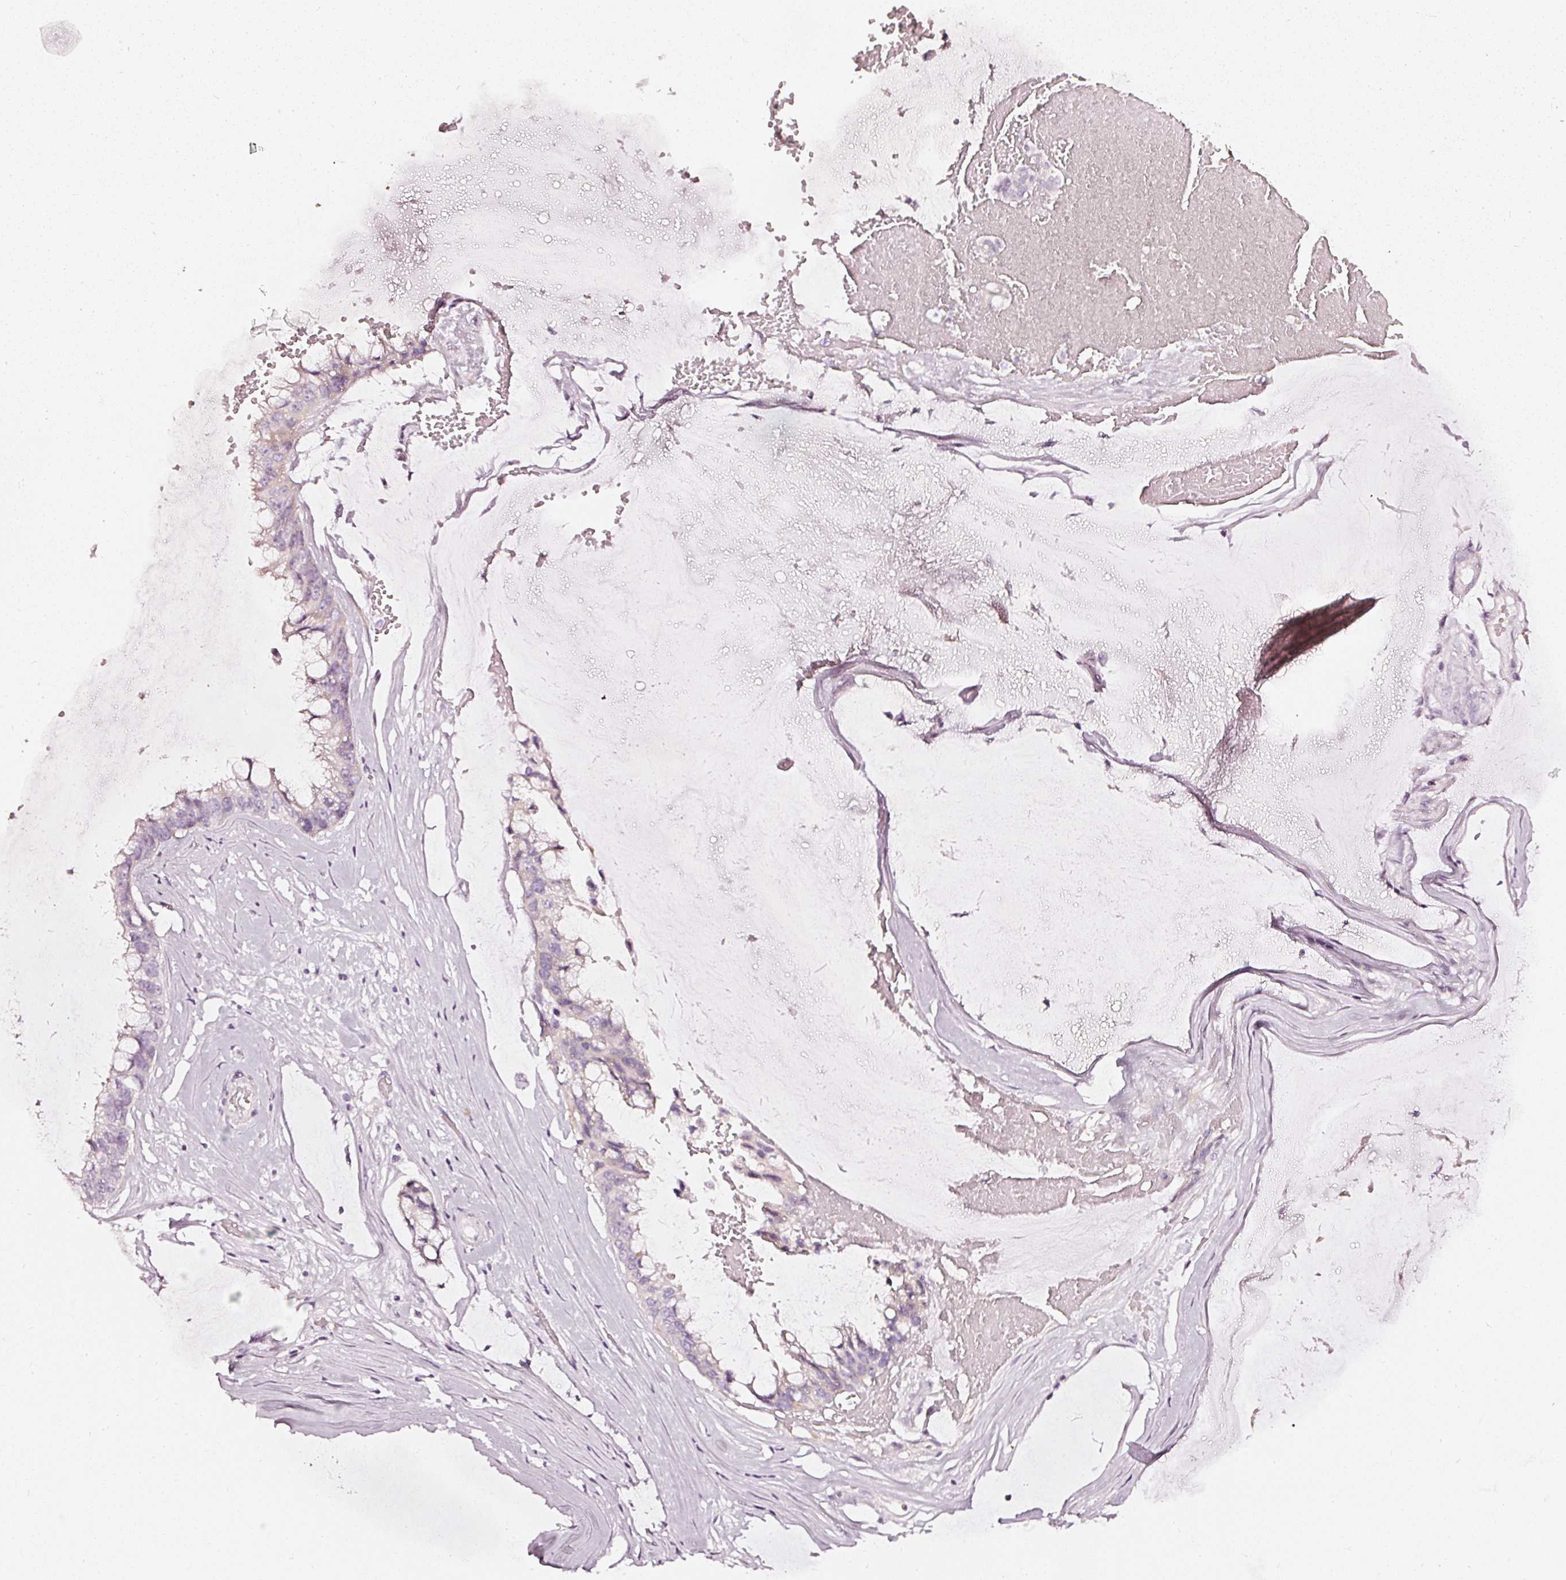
{"staining": {"intensity": "negative", "quantity": "none", "location": "none"}, "tissue": "ovarian cancer", "cell_type": "Tumor cells", "image_type": "cancer", "snomed": [{"axis": "morphology", "description": "Cystadenocarcinoma, mucinous, NOS"}, {"axis": "topography", "description": "Ovary"}], "caption": "This is a micrograph of IHC staining of ovarian cancer, which shows no staining in tumor cells. (Immunohistochemistry (ihc), brightfield microscopy, high magnification).", "gene": "CNP", "patient": {"sex": "female", "age": 39}}